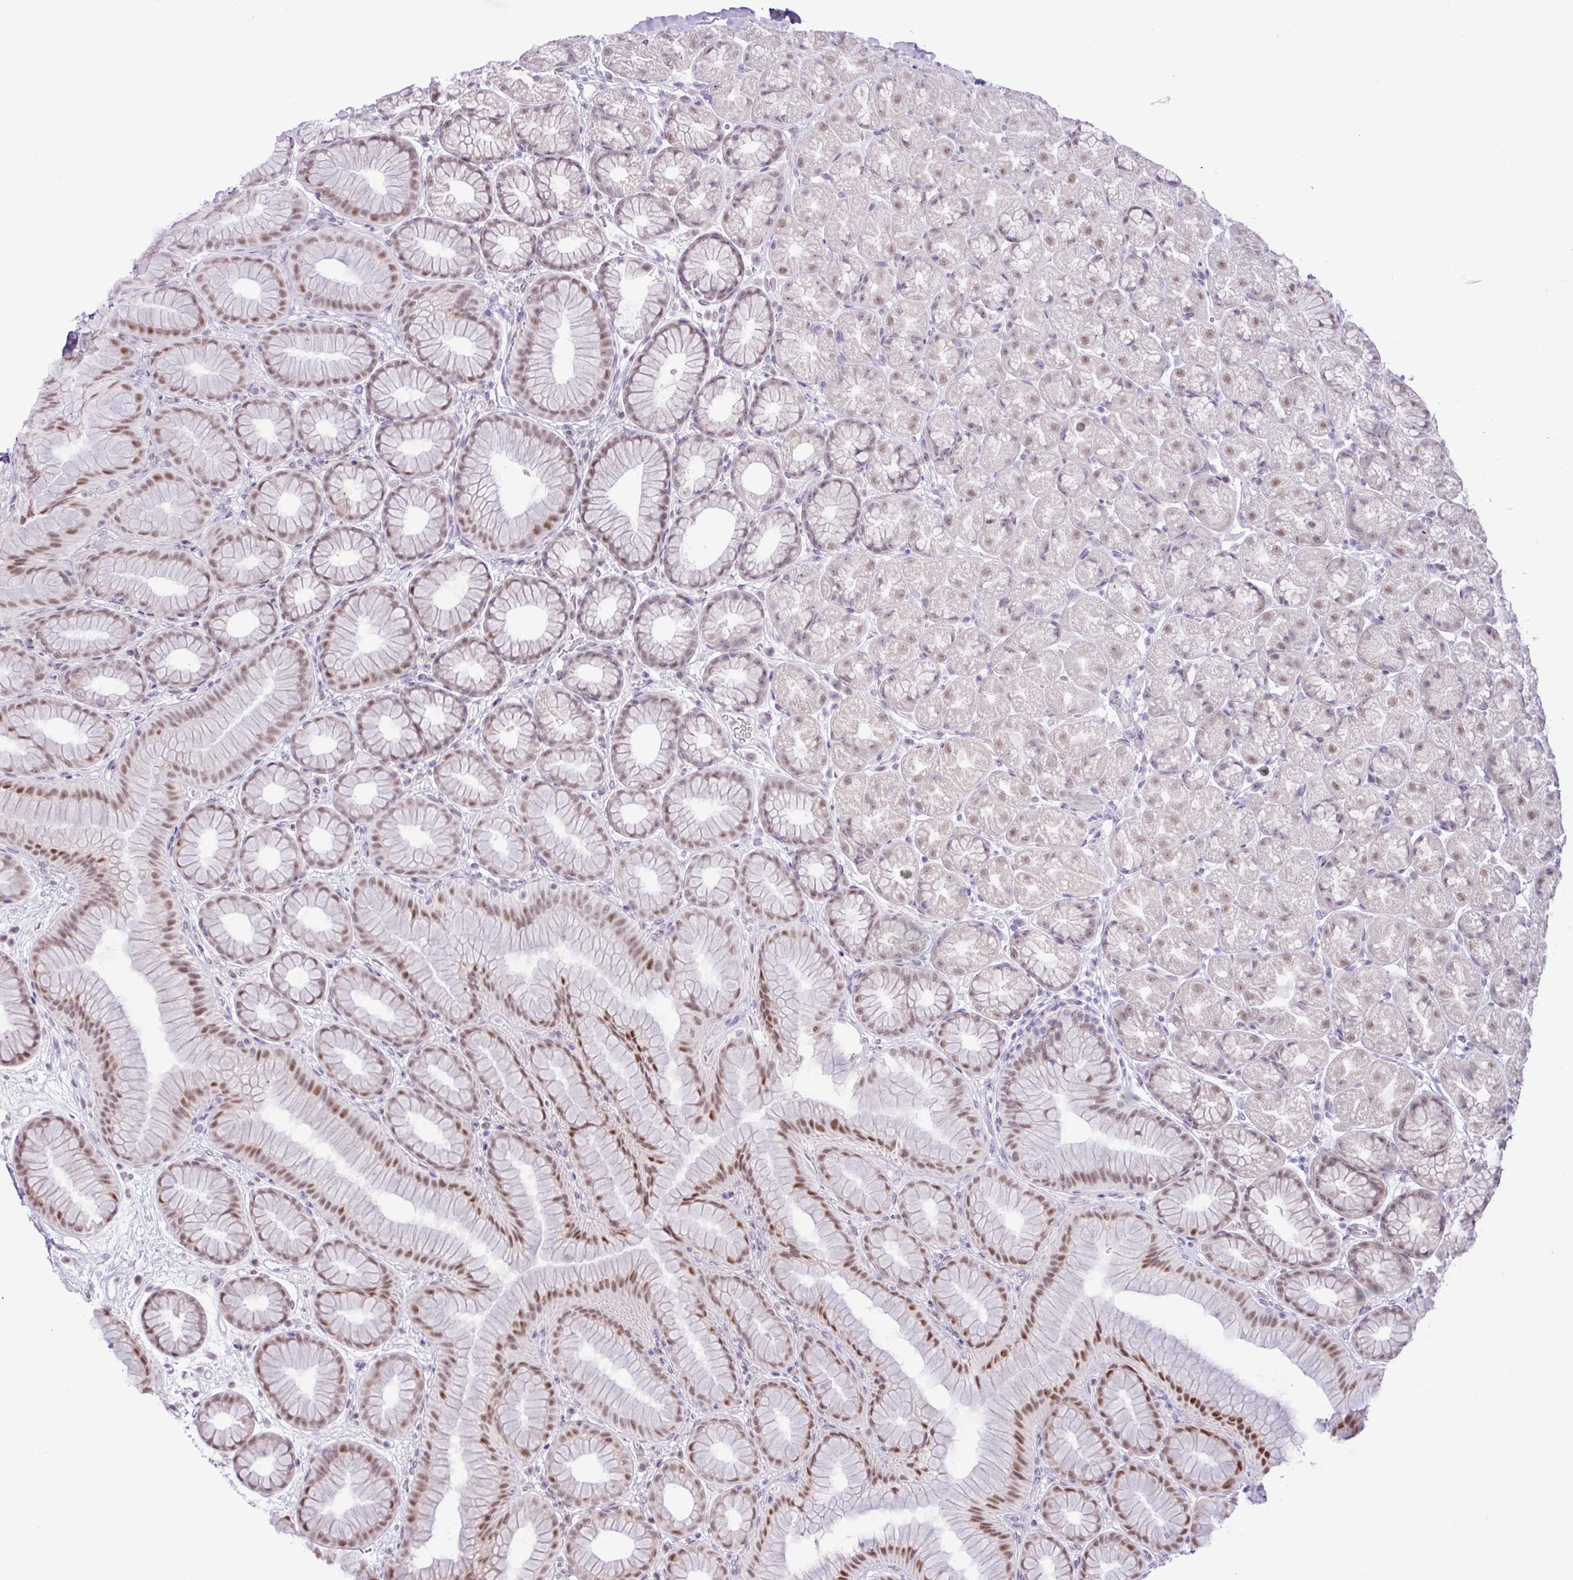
{"staining": {"intensity": "moderate", "quantity": "25%-75%", "location": "nuclear"}, "tissue": "stomach", "cell_type": "Glandular cells", "image_type": "normal", "snomed": [{"axis": "morphology", "description": "Normal tissue, NOS"}, {"axis": "topography", "description": "Stomach, lower"}], "caption": "Normal stomach was stained to show a protein in brown. There is medium levels of moderate nuclear positivity in approximately 25%-75% of glandular cells. The protein of interest is stained brown, and the nuclei are stained in blue (DAB IHC with brightfield microscopy, high magnification).", "gene": "ELOA2", "patient": {"sex": "male", "age": 67}}